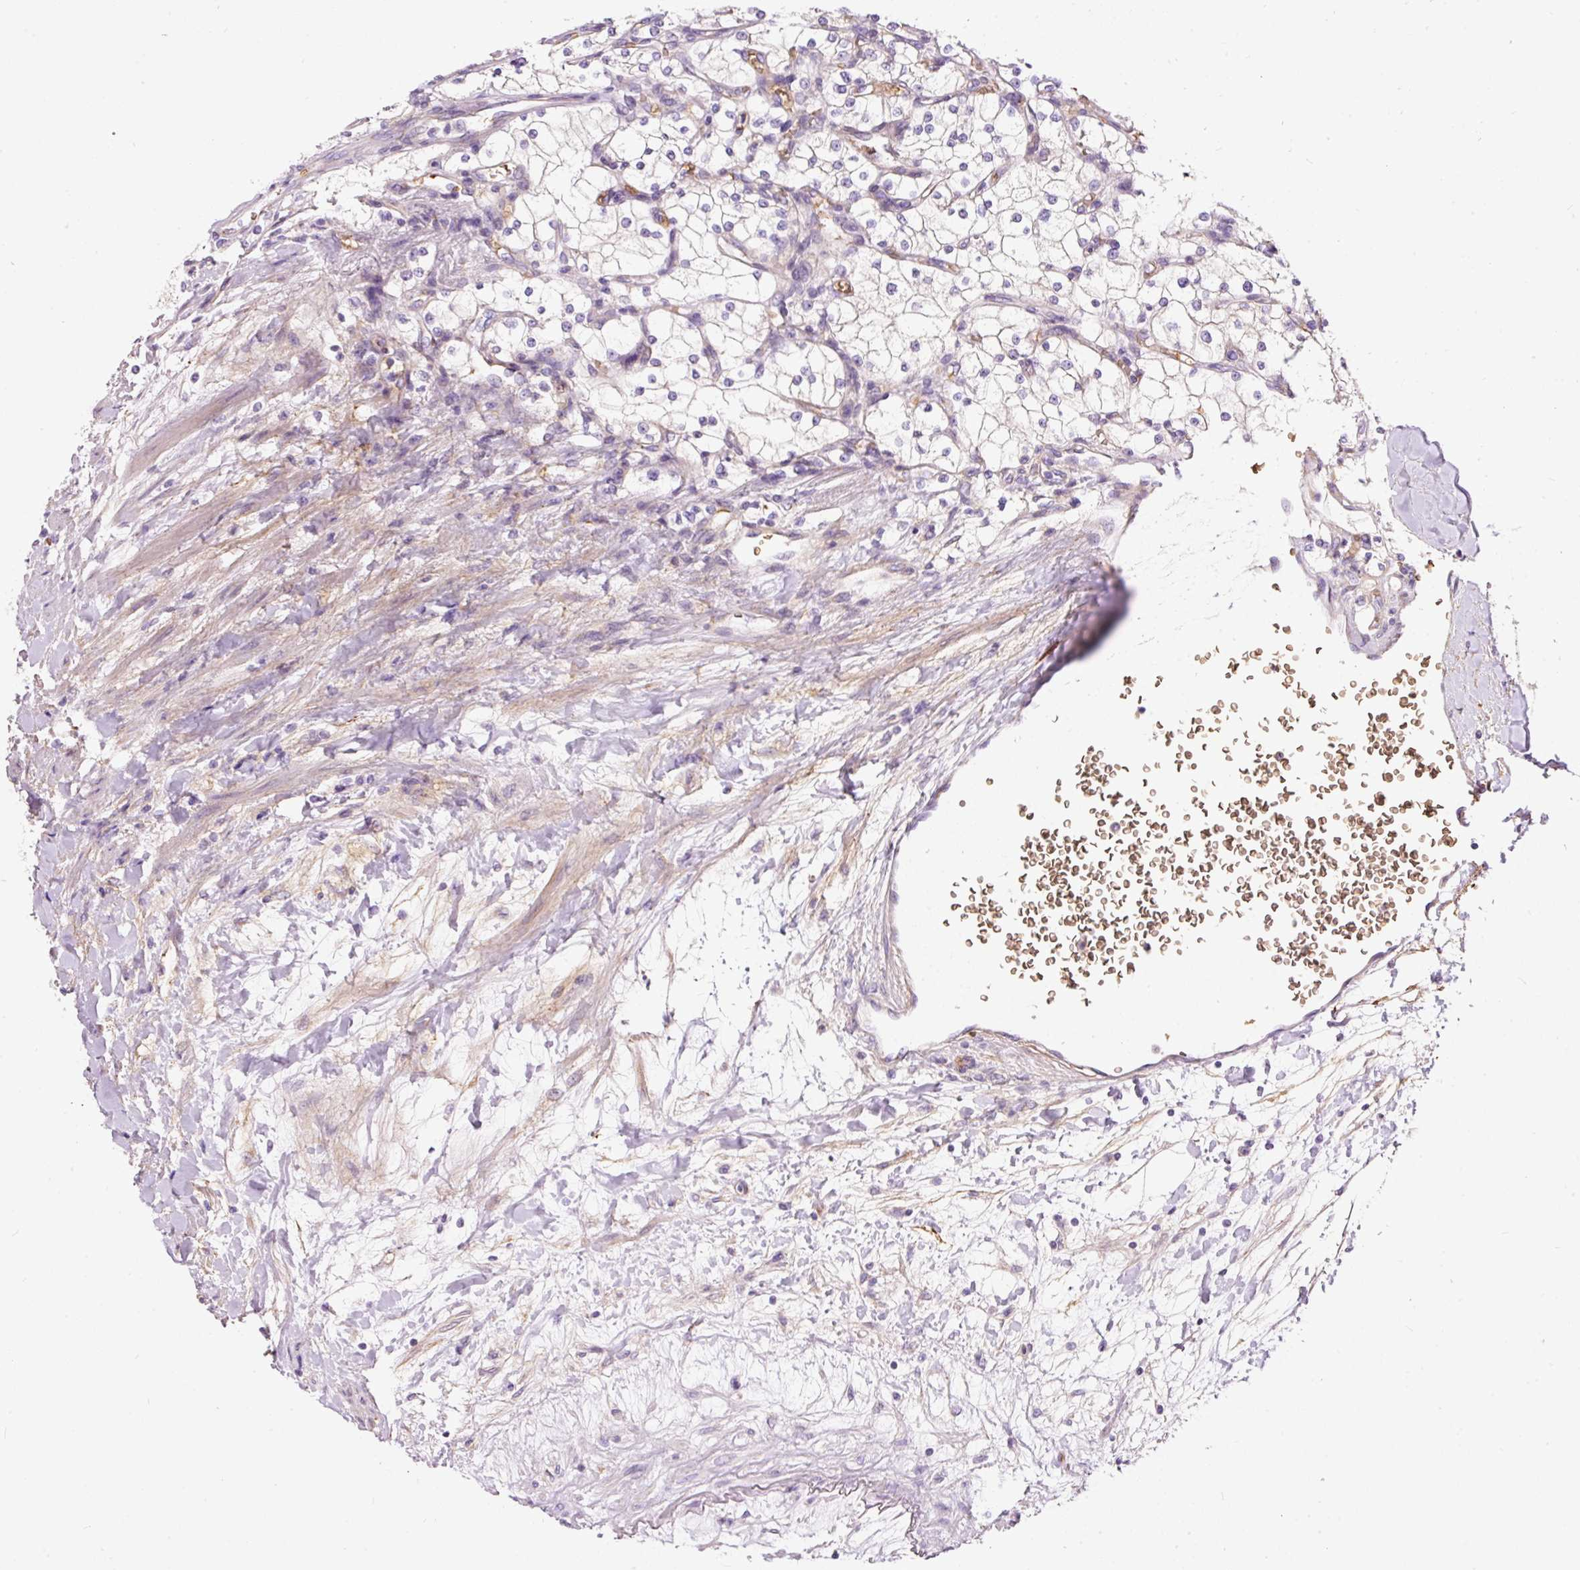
{"staining": {"intensity": "negative", "quantity": "none", "location": "none"}, "tissue": "renal cancer", "cell_type": "Tumor cells", "image_type": "cancer", "snomed": [{"axis": "morphology", "description": "Adenocarcinoma, NOS"}, {"axis": "topography", "description": "Kidney"}], "caption": "This is an immunohistochemistry histopathology image of renal adenocarcinoma. There is no positivity in tumor cells.", "gene": "PRRC2A", "patient": {"sex": "male", "age": 80}}